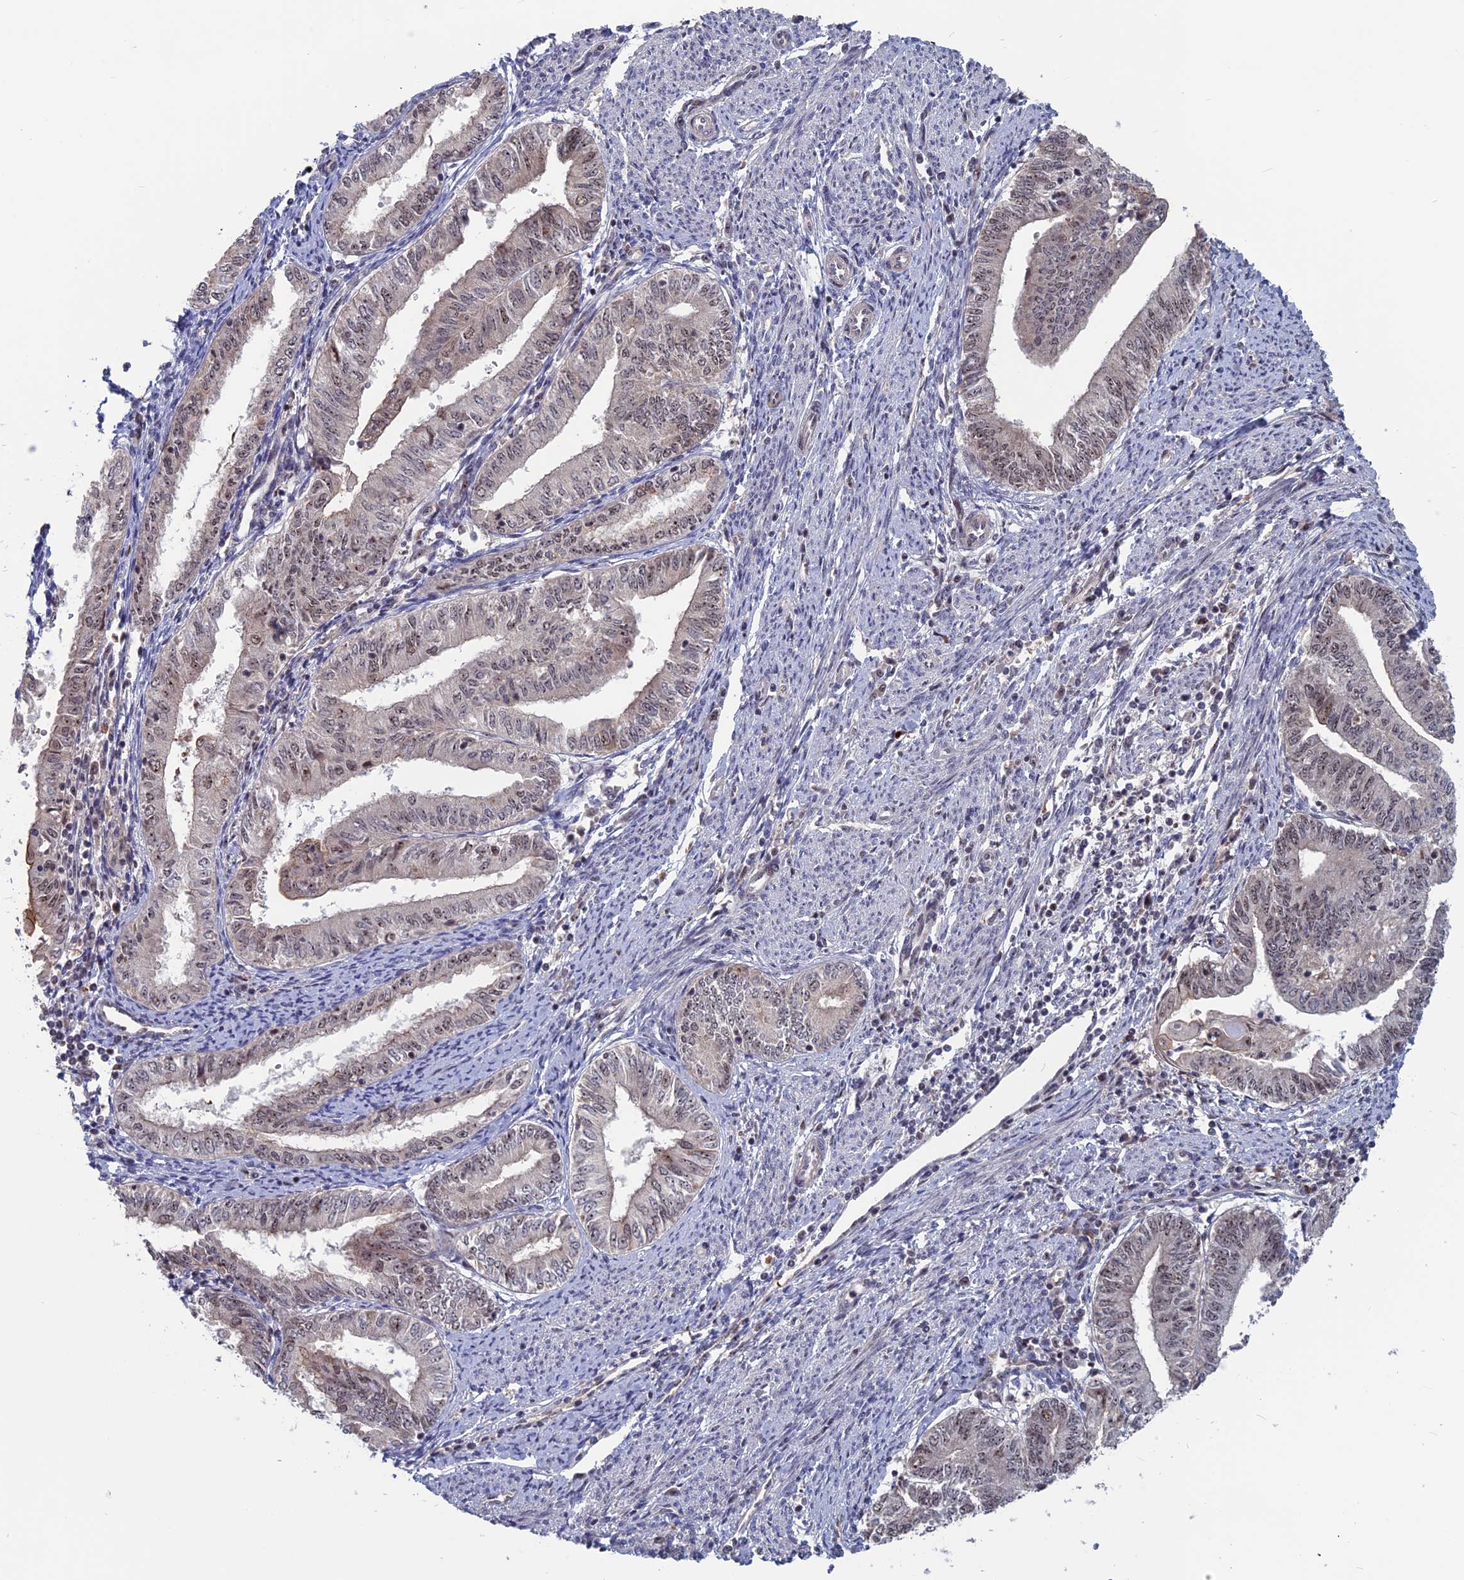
{"staining": {"intensity": "weak", "quantity": "<25%", "location": "nuclear"}, "tissue": "endometrial cancer", "cell_type": "Tumor cells", "image_type": "cancer", "snomed": [{"axis": "morphology", "description": "Adenocarcinoma, NOS"}, {"axis": "topography", "description": "Endometrium"}], "caption": "DAB (3,3'-diaminobenzidine) immunohistochemical staining of human endometrial adenocarcinoma exhibits no significant expression in tumor cells. The staining was performed using DAB (3,3'-diaminobenzidine) to visualize the protein expression in brown, while the nuclei were stained in blue with hematoxylin (Magnification: 20x).", "gene": "CACTIN", "patient": {"sex": "female", "age": 66}}